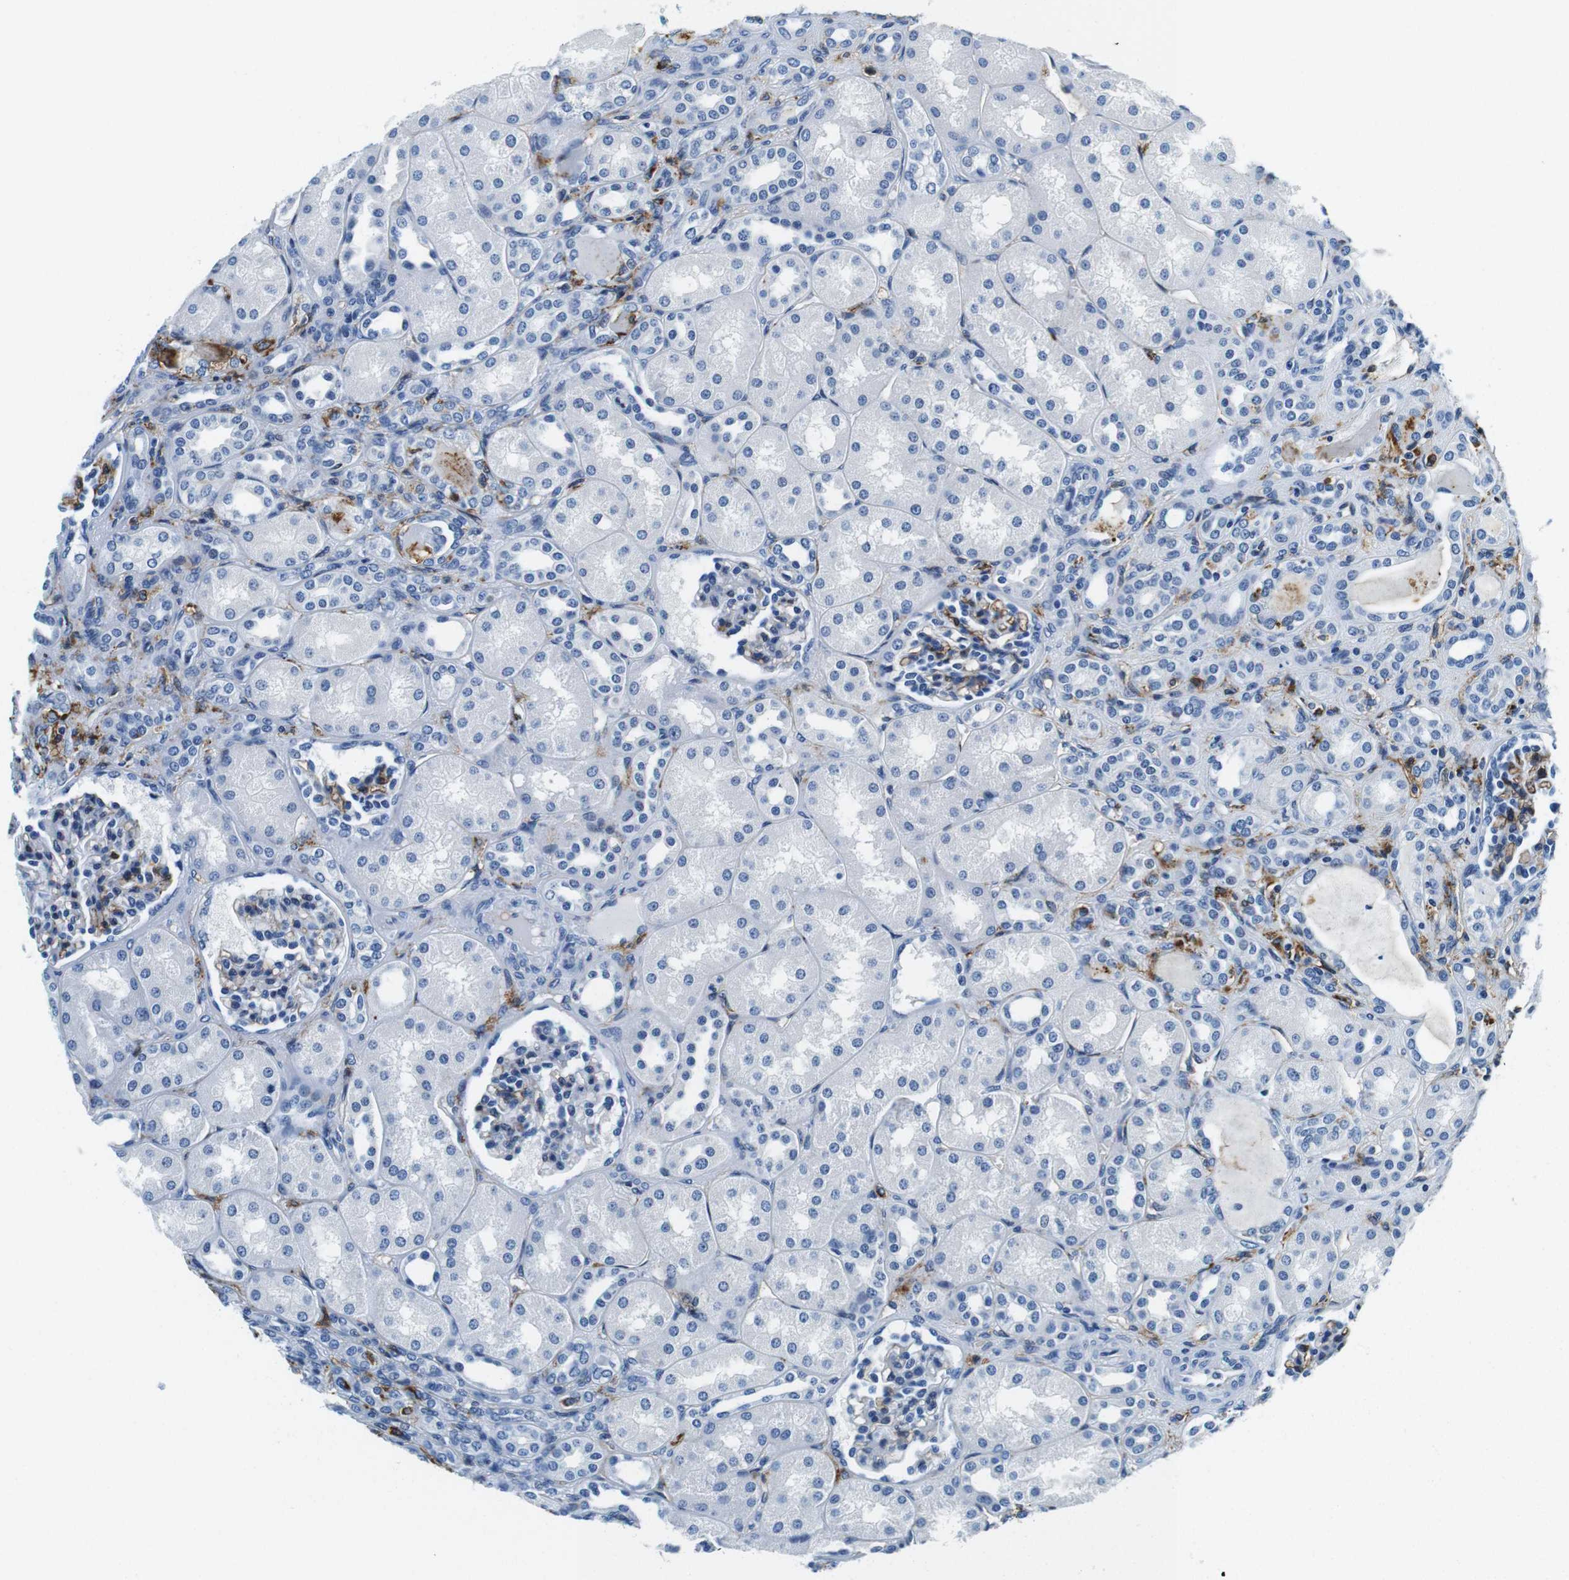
{"staining": {"intensity": "weak", "quantity": "<25%", "location": "cytoplasmic/membranous"}, "tissue": "kidney", "cell_type": "Cells in glomeruli", "image_type": "normal", "snomed": [{"axis": "morphology", "description": "Normal tissue, NOS"}, {"axis": "topography", "description": "Kidney"}], "caption": "A photomicrograph of kidney stained for a protein demonstrates no brown staining in cells in glomeruli.", "gene": "HLA", "patient": {"sex": "male", "age": 7}}